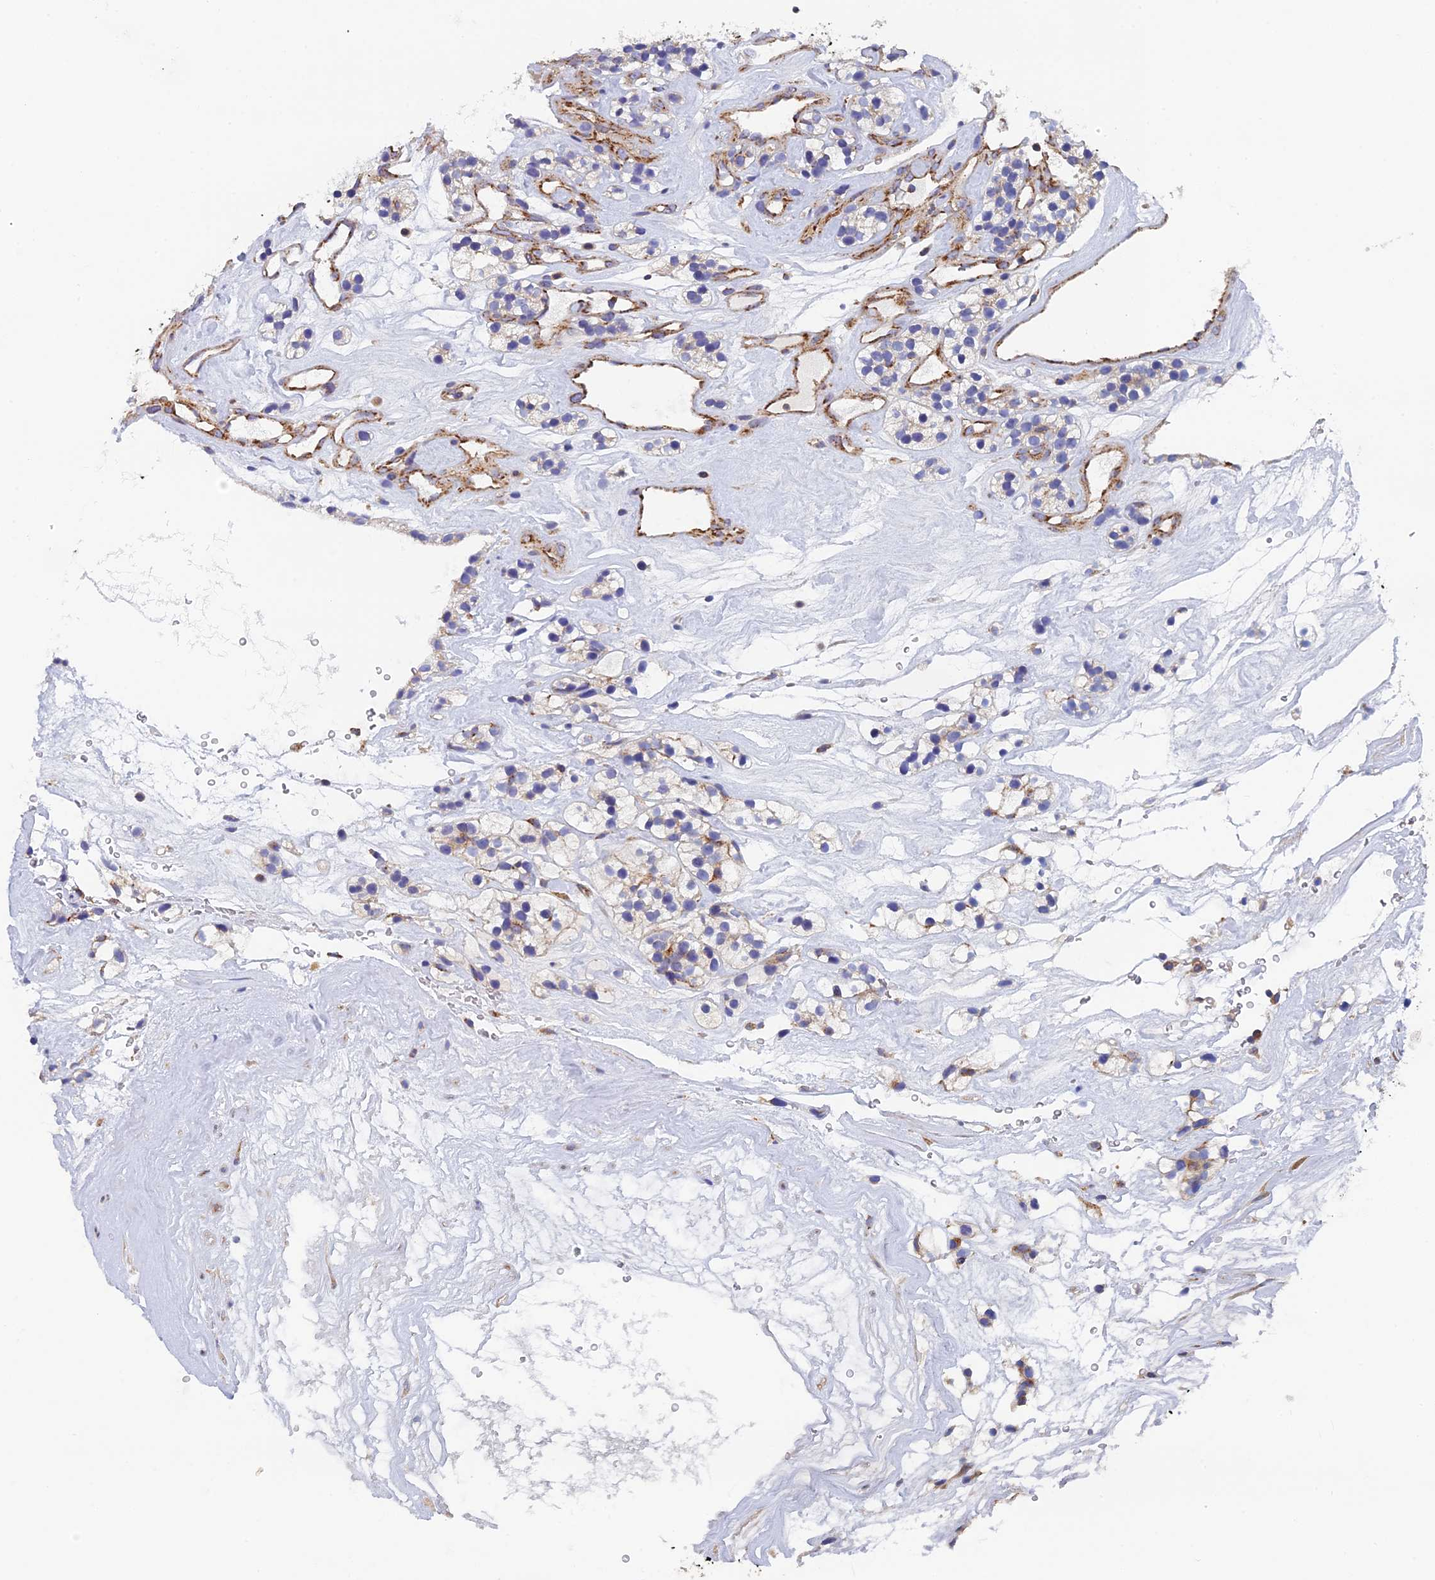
{"staining": {"intensity": "negative", "quantity": "none", "location": "none"}, "tissue": "renal cancer", "cell_type": "Tumor cells", "image_type": "cancer", "snomed": [{"axis": "morphology", "description": "Adenocarcinoma, NOS"}, {"axis": "topography", "description": "Kidney"}], "caption": "Immunohistochemistry (IHC) photomicrograph of renal cancer stained for a protein (brown), which shows no staining in tumor cells. Nuclei are stained in blue.", "gene": "MRPS9", "patient": {"sex": "female", "age": 57}}